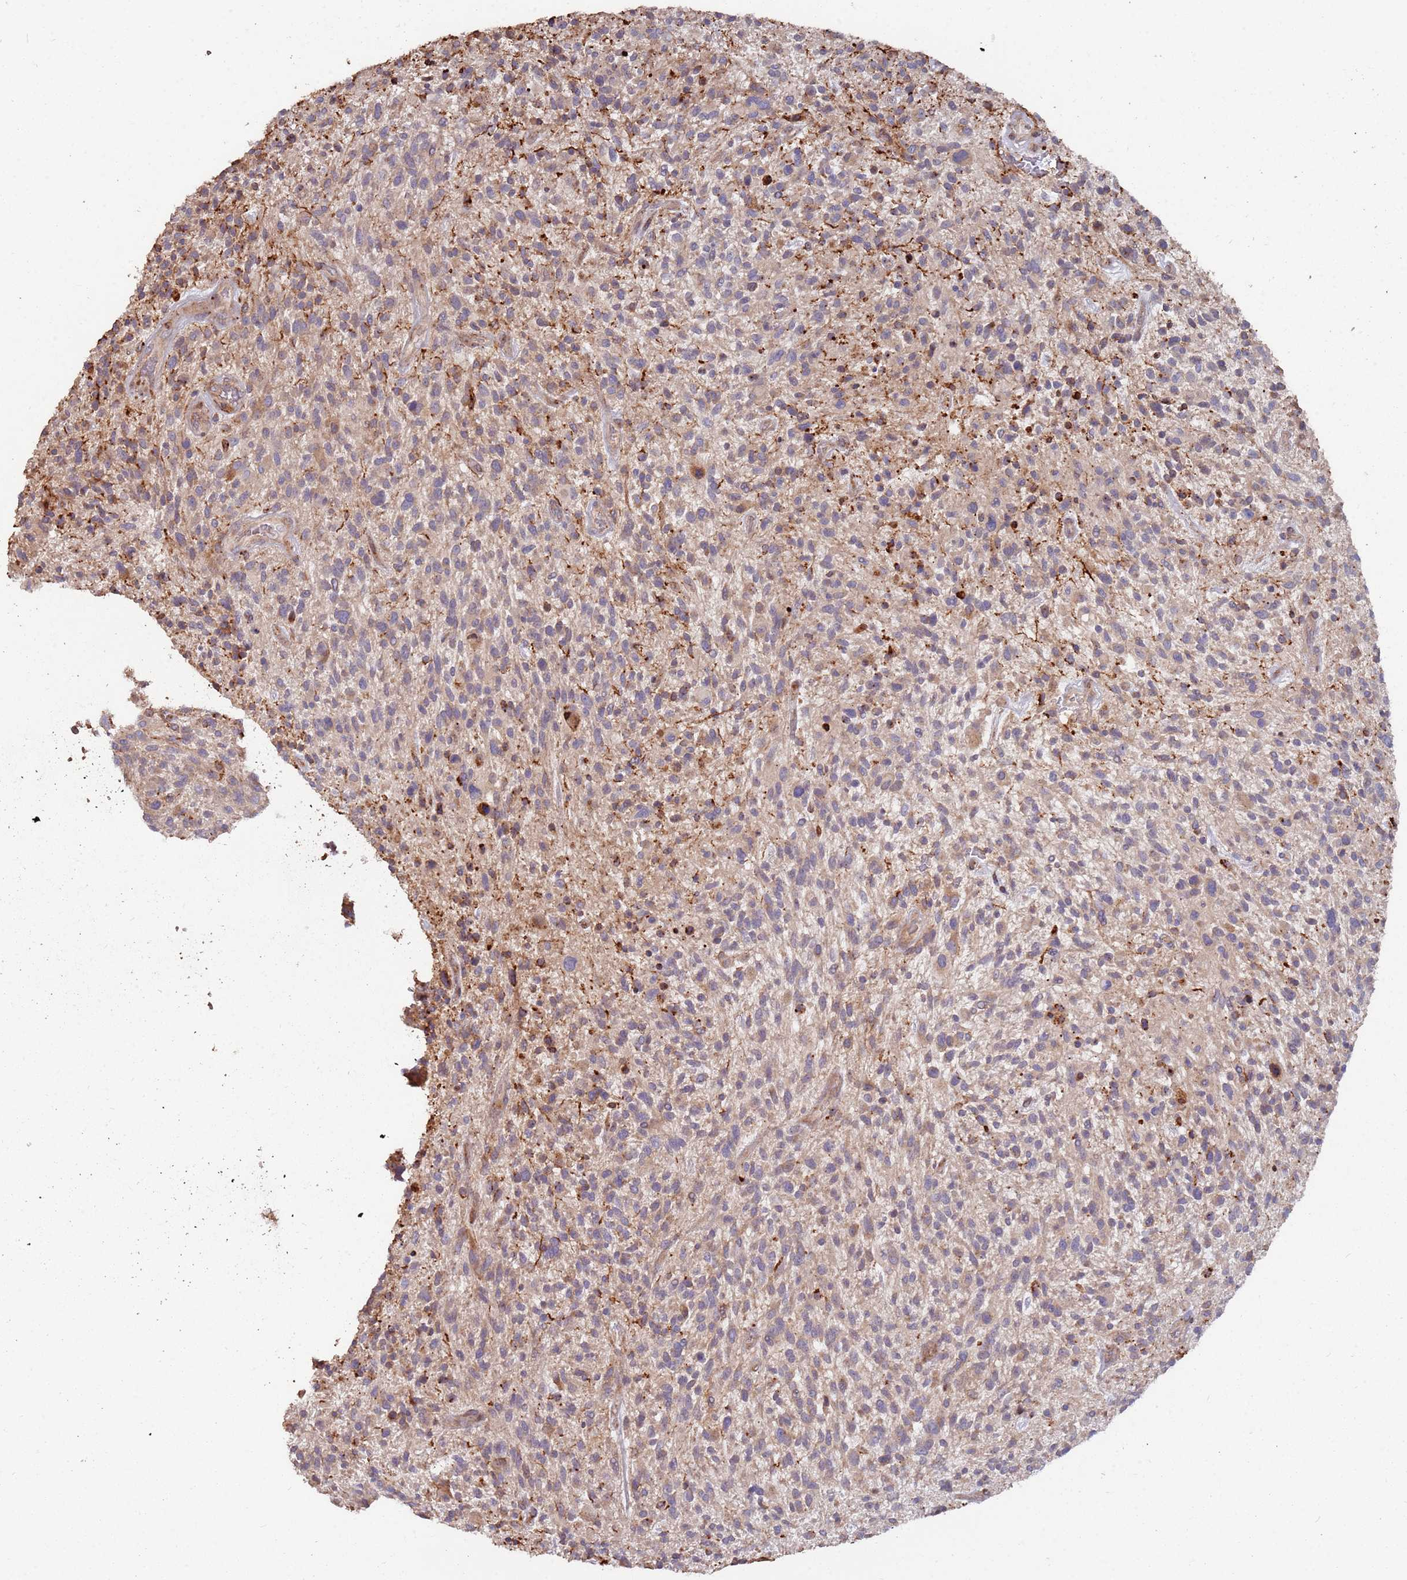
{"staining": {"intensity": "moderate", "quantity": "25%-75%", "location": "cytoplasmic/membranous"}, "tissue": "glioma", "cell_type": "Tumor cells", "image_type": "cancer", "snomed": [{"axis": "morphology", "description": "Glioma, malignant, High grade"}, {"axis": "topography", "description": "Brain"}], "caption": "Immunohistochemical staining of glioma shows medium levels of moderate cytoplasmic/membranous protein staining in approximately 25%-75% of tumor cells.", "gene": "LACC1", "patient": {"sex": "male", "age": 47}}